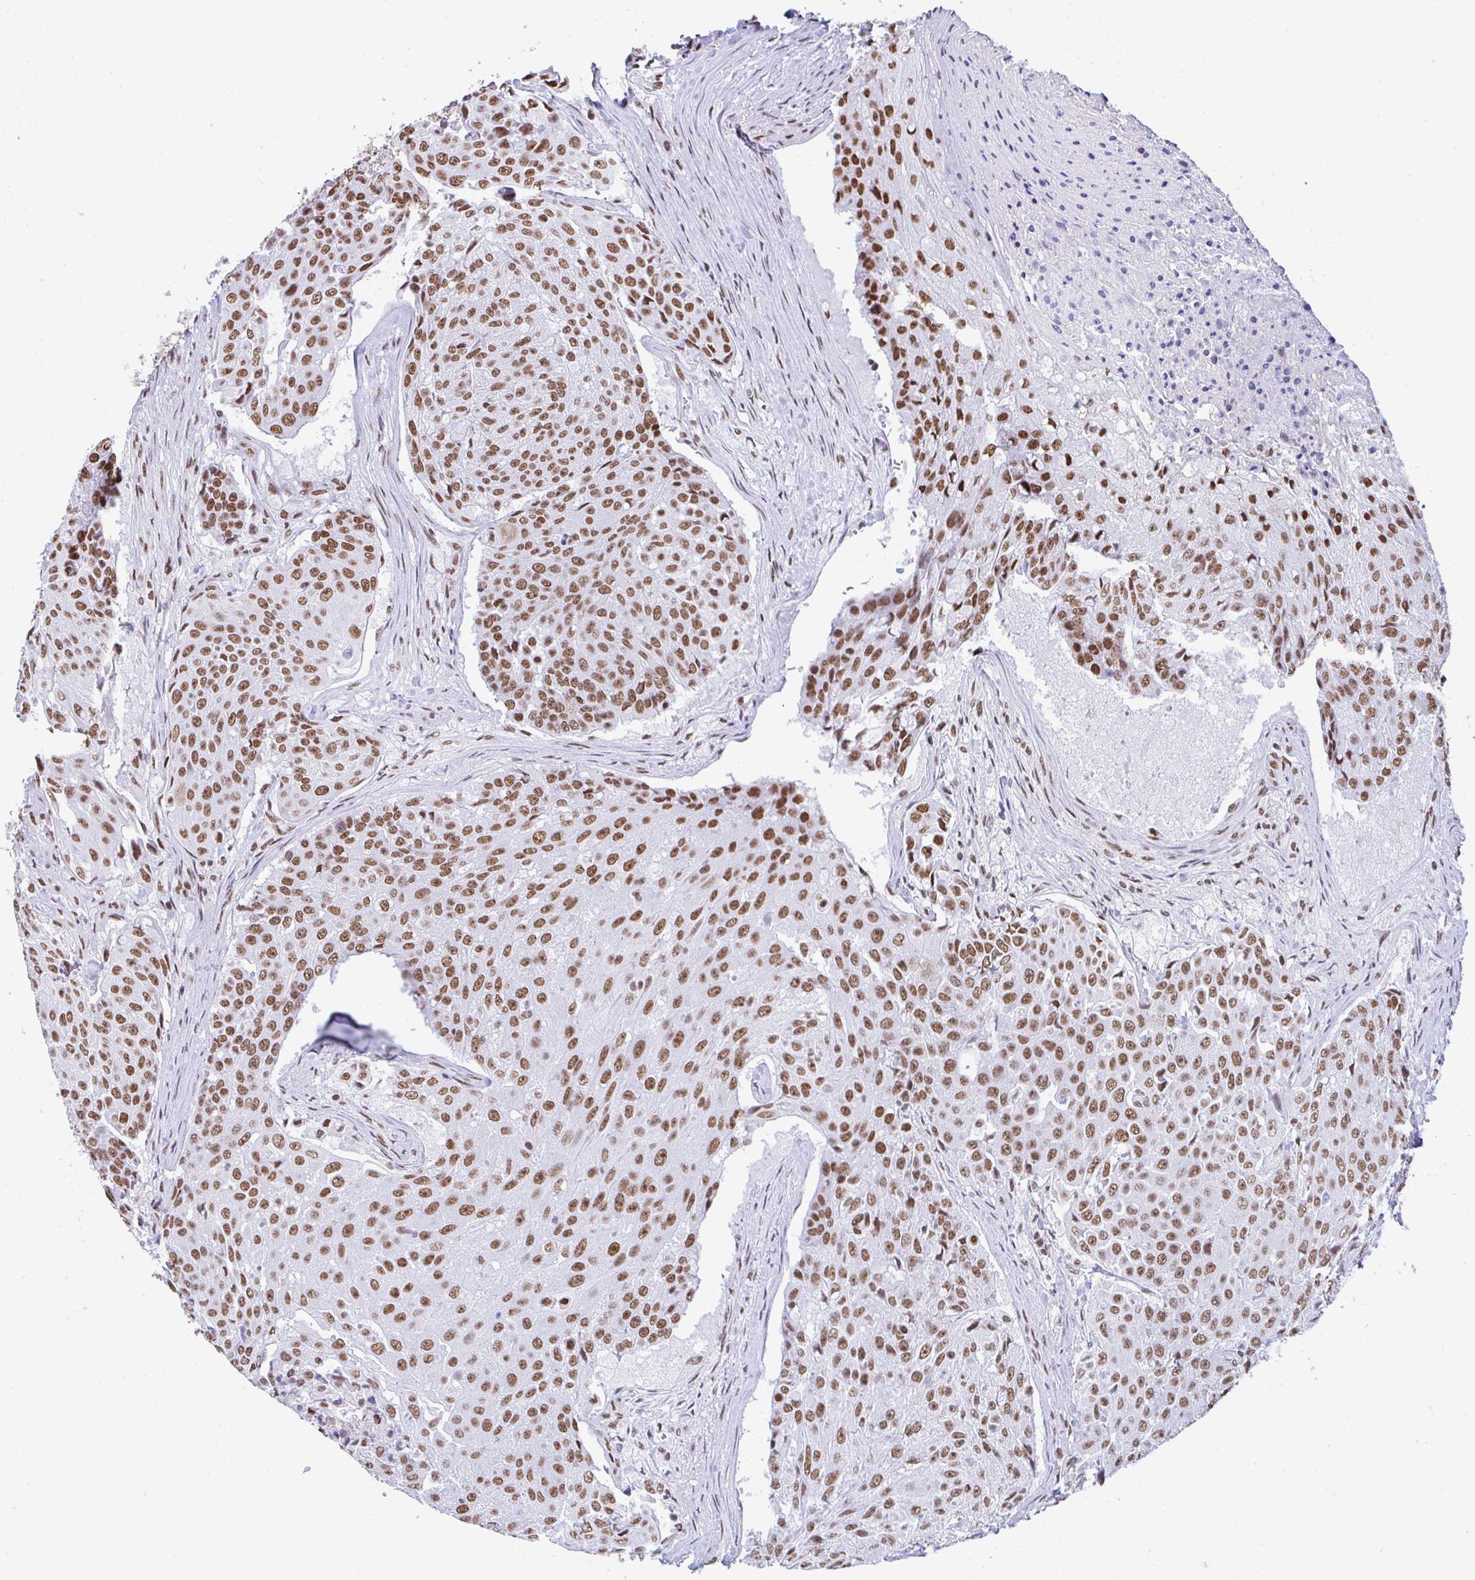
{"staining": {"intensity": "moderate", "quantity": ">75%", "location": "nuclear"}, "tissue": "urothelial cancer", "cell_type": "Tumor cells", "image_type": "cancer", "snomed": [{"axis": "morphology", "description": "Urothelial carcinoma, High grade"}, {"axis": "topography", "description": "Urinary bladder"}], "caption": "This photomicrograph shows high-grade urothelial carcinoma stained with immunohistochemistry (IHC) to label a protein in brown. The nuclear of tumor cells show moderate positivity for the protein. Nuclei are counter-stained blue.", "gene": "DDX52", "patient": {"sex": "female", "age": 63}}